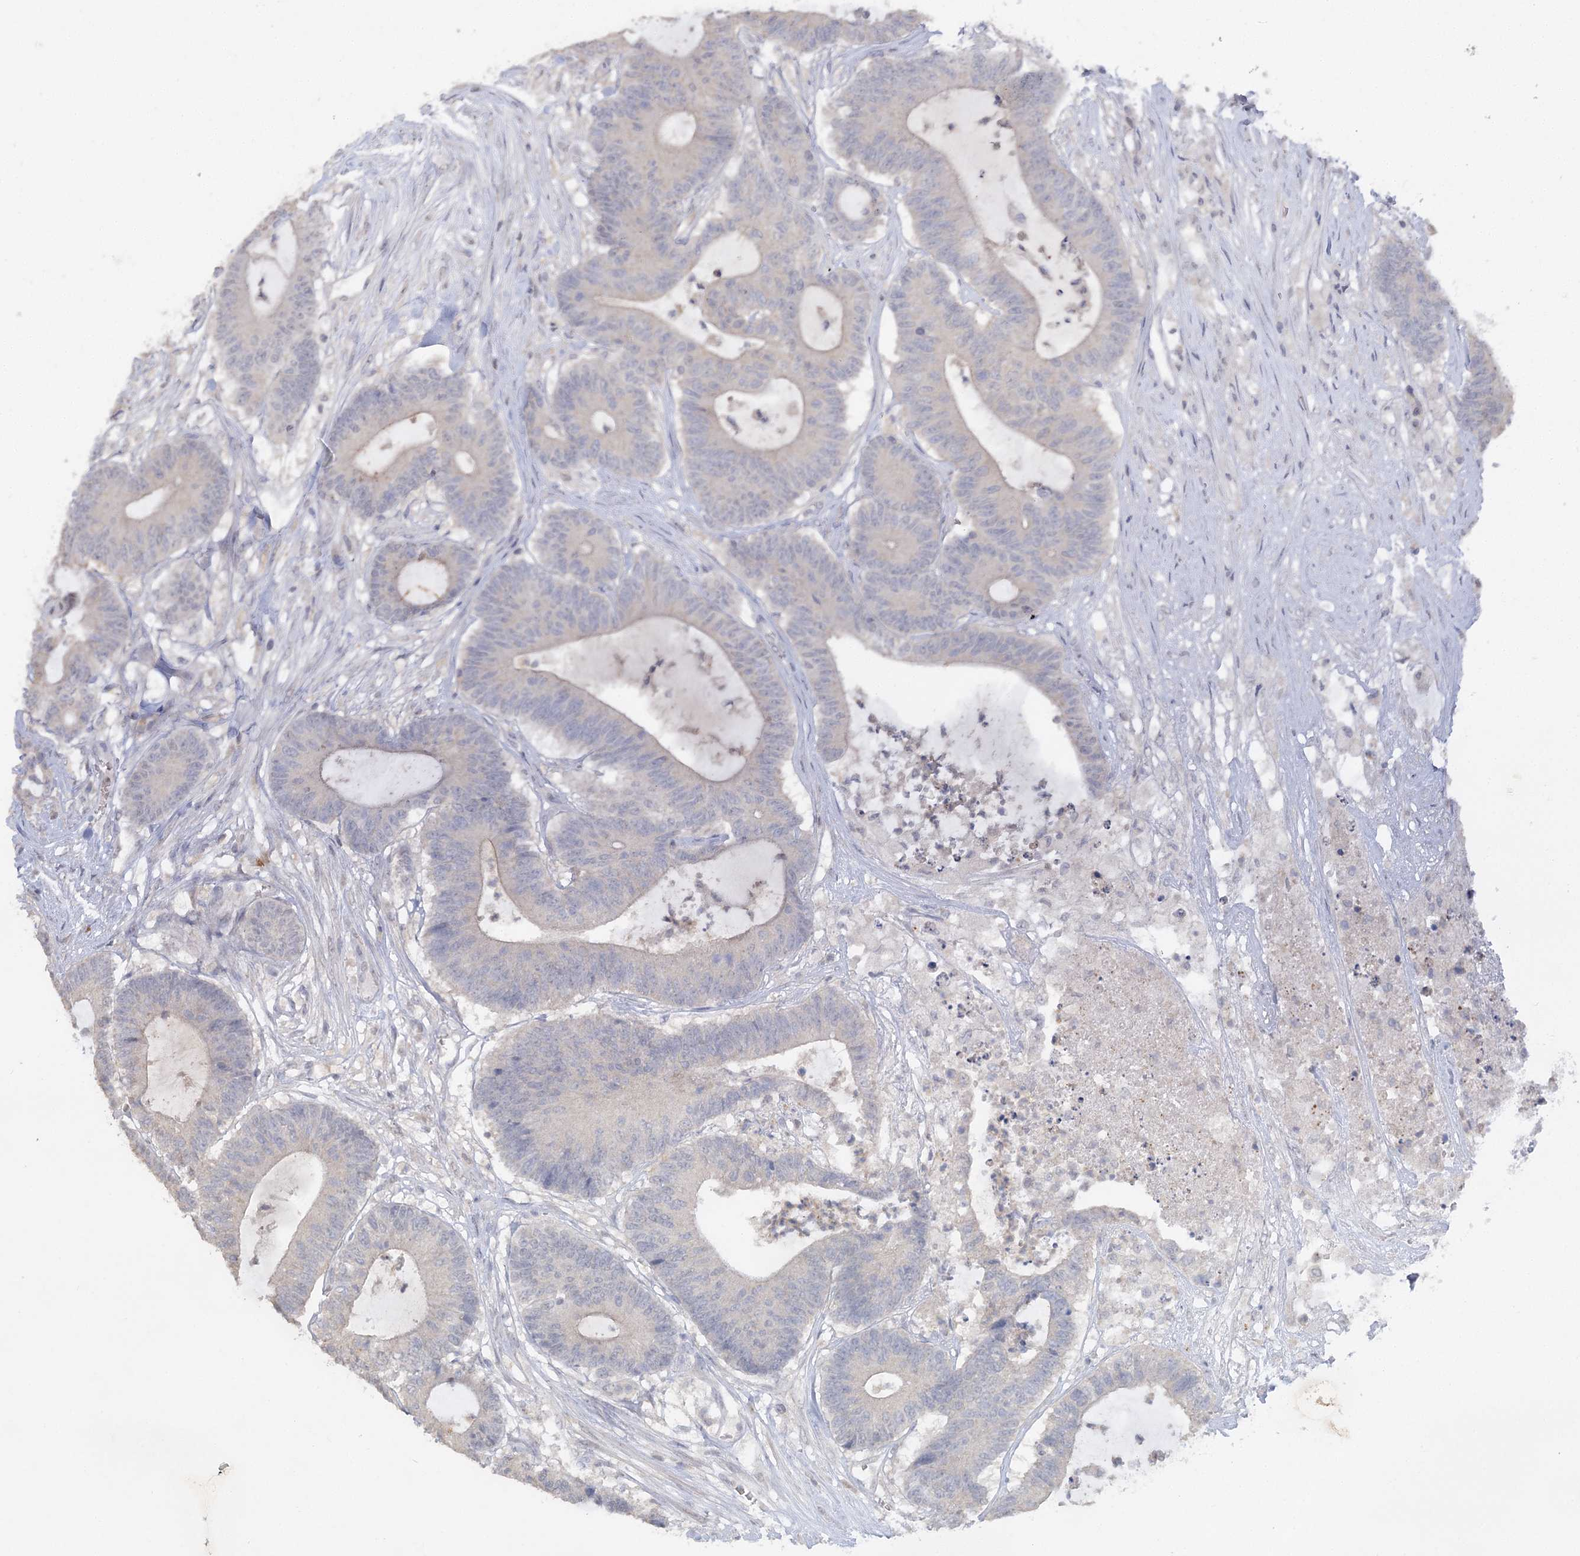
{"staining": {"intensity": "negative", "quantity": "none", "location": "none"}, "tissue": "colorectal cancer", "cell_type": "Tumor cells", "image_type": "cancer", "snomed": [{"axis": "morphology", "description": "Adenocarcinoma, NOS"}, {"axis": "topography", "description": "Colon"}], "caption": "Micrograph shows no protein positivity in tumor cells of colorectal adenocarcinoma tissue.", "gene": "TRAF3IP1", "patient": {"sex": "female", "age": 84}}